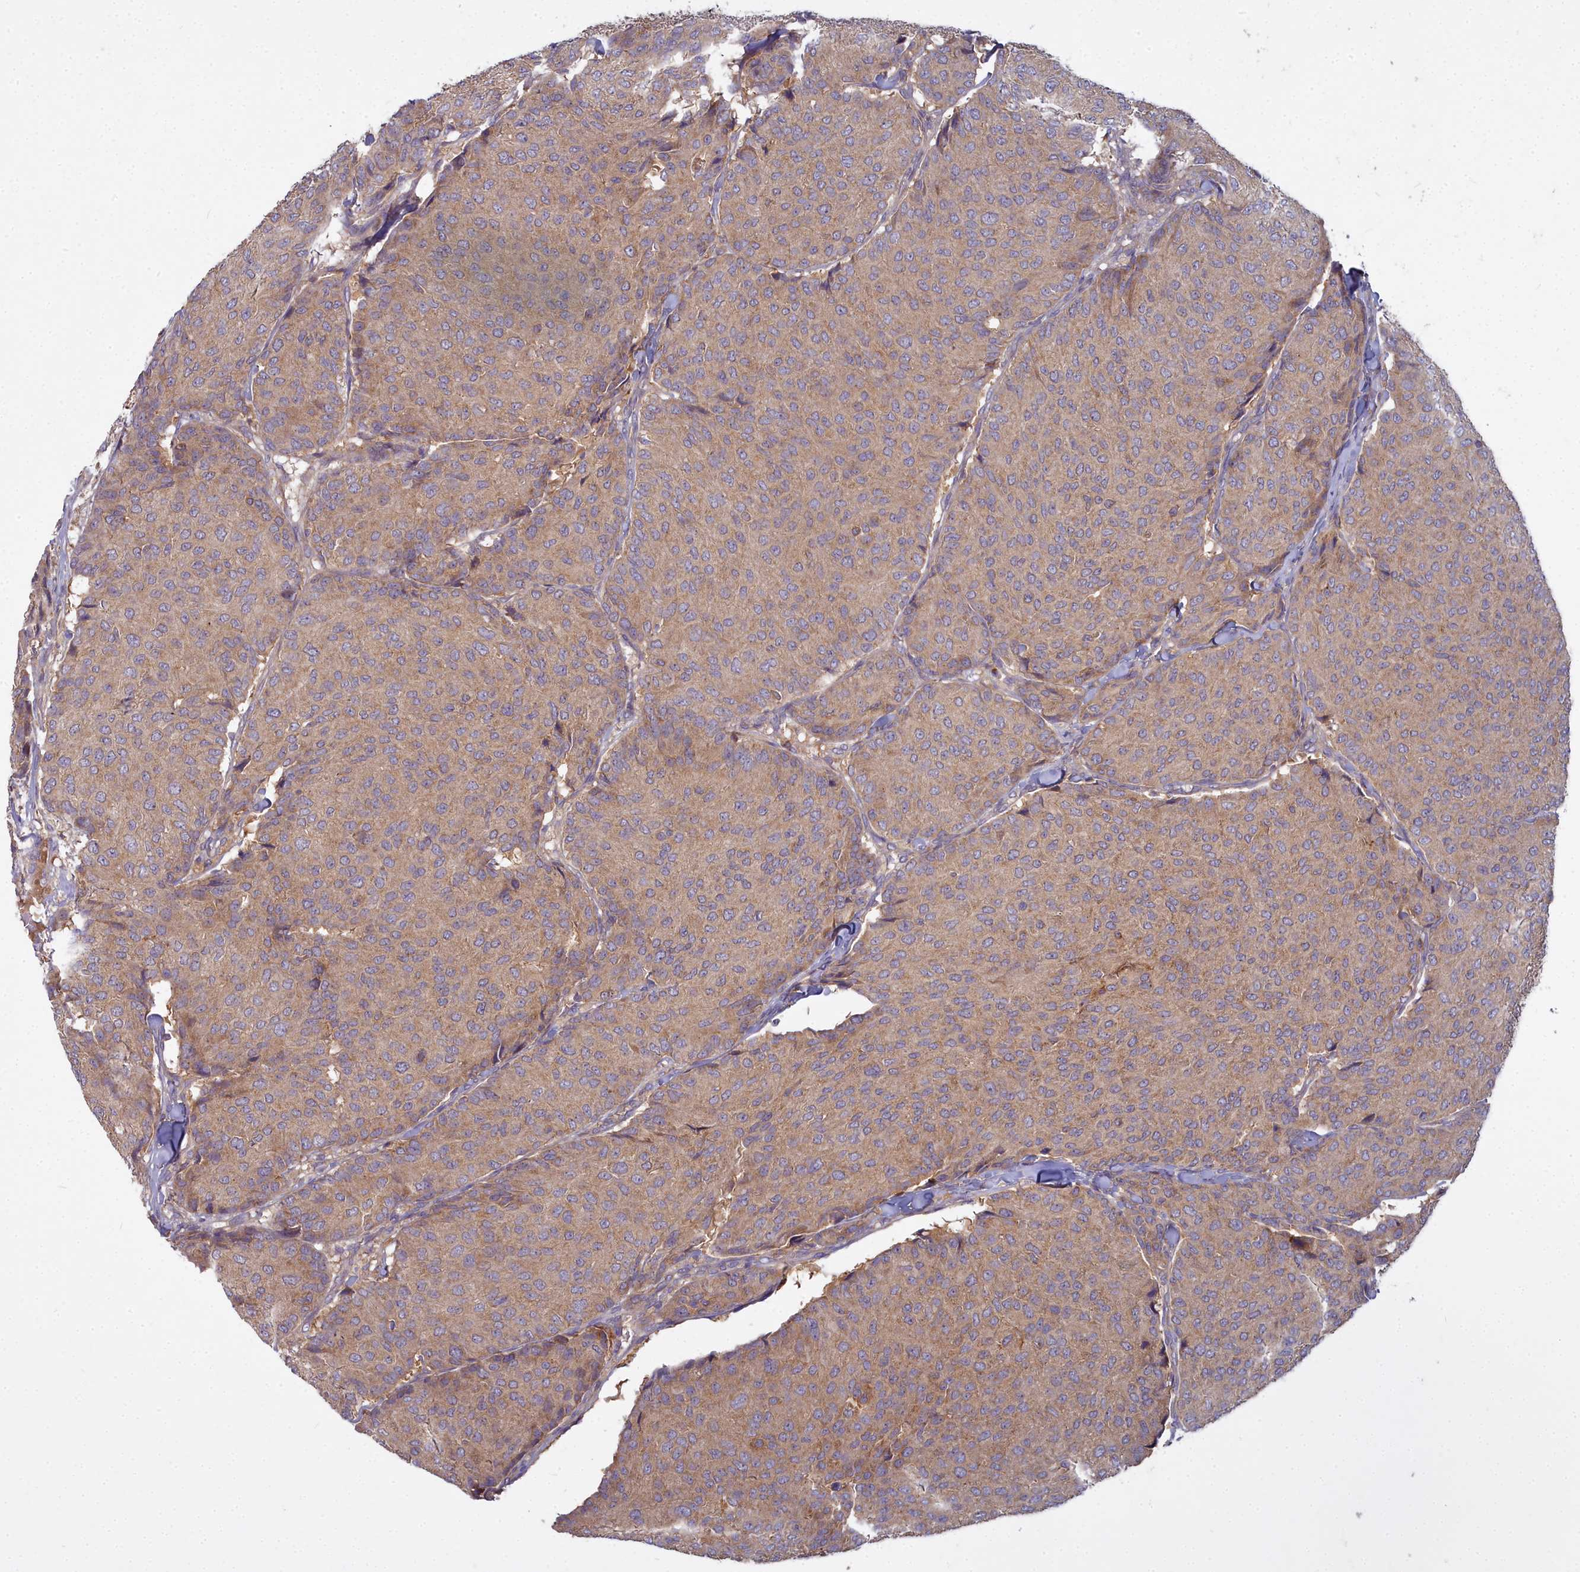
{"staining": {"intensity": "weak", "quantity": ">75%", "location": "cytoplasmic/membranous"}, "tissue": "breast cancer", "cell_type": "Tumor cells", "image_type": "cancer", "snomed": [{"axis": "morphology", "description": "Duct carcinoma"}, {"axis": "topography", "description": "Breast"}], "caption": "There is low levels of weak cytoplasmic/membranous expression in tumor cells of breast cancer (intraductal carcinoma), as demonstrated by immunohistochemical staining (brown color).", "gene": "CCDC167", "patient": {"sex": "female", "age": 75}}